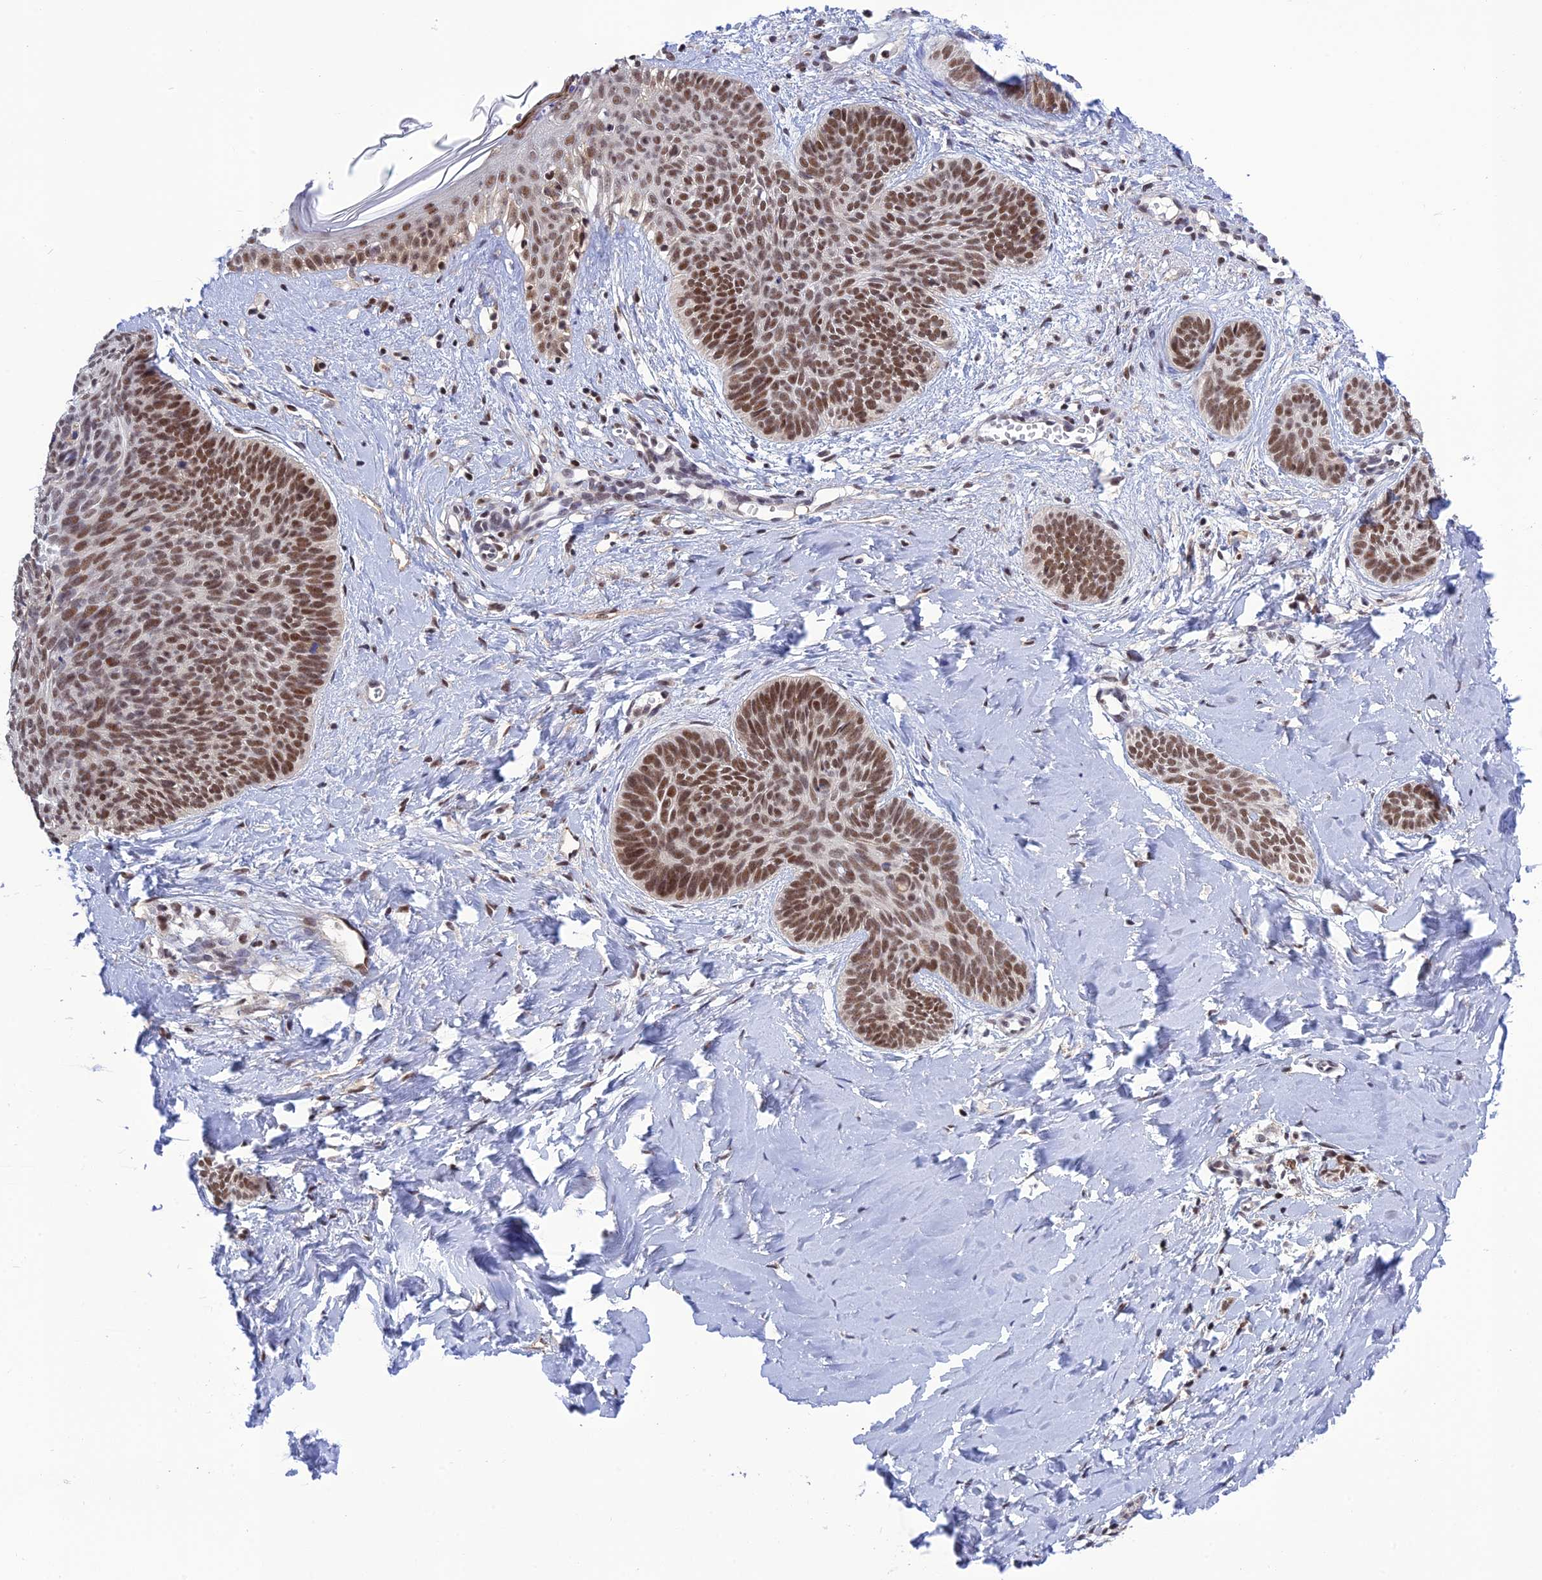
{"staining": {"intensity": "moderate", "quantity": ">75%", "location": "nuclear"}, "tissue": "skin cancer", "cell_type": "Tumor cells", "image_type": "cancer", "snomed": [{"axis": "morphology", "description": "Basal cell carcinoma"}, {"axis": "topography", "description": "Skin"}], "caption": "DAB immunohistochemical staining of human skin basal cell carcinoma shows moderate nuclear protein expression in approximately >75% of tumor cells.", "gene": "TCEA1", "patient": {"sex": "female", "age": 81}}